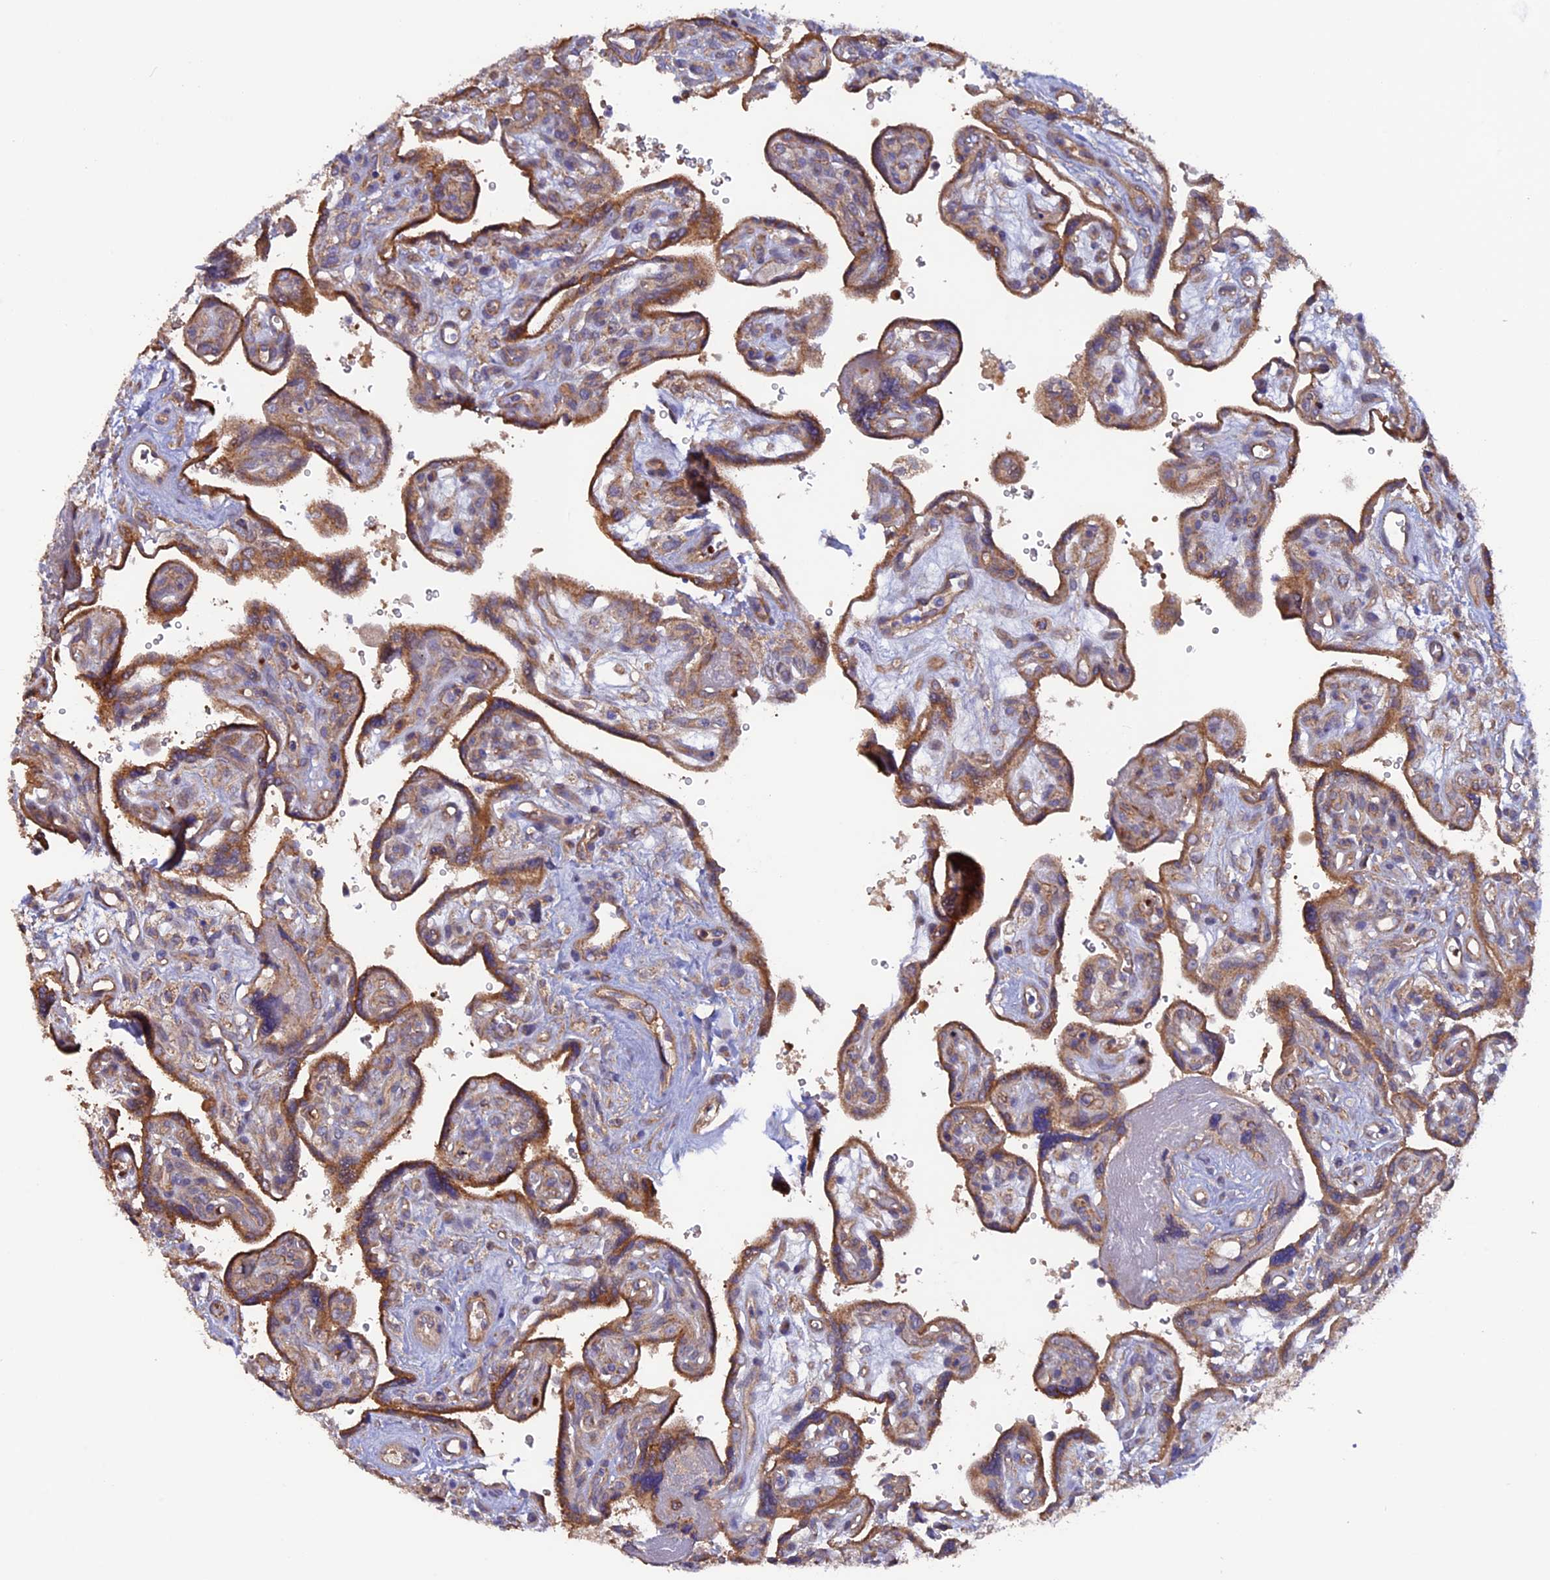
{"staining": {"intensity": "moderate", "quantity": "25%-75%", "location": "cytoplasmic/membranous"}, "tissue": "placenta", "cell_type": "Decidual cells", "image_type": "normal", "snomed": [{"axis": "morphology", "description": "Normal tissue, NOS"}, {"axis": "topography", "description": "Placenta"}], "caption": "Placenta stained for a protein (brown) exhibits moderate cytoplasmic/membranous positive expression in approximately 25%-75% of decidual cells.", "gene": "DUS3L", "patient": {"sex": "female", "age": 39}}